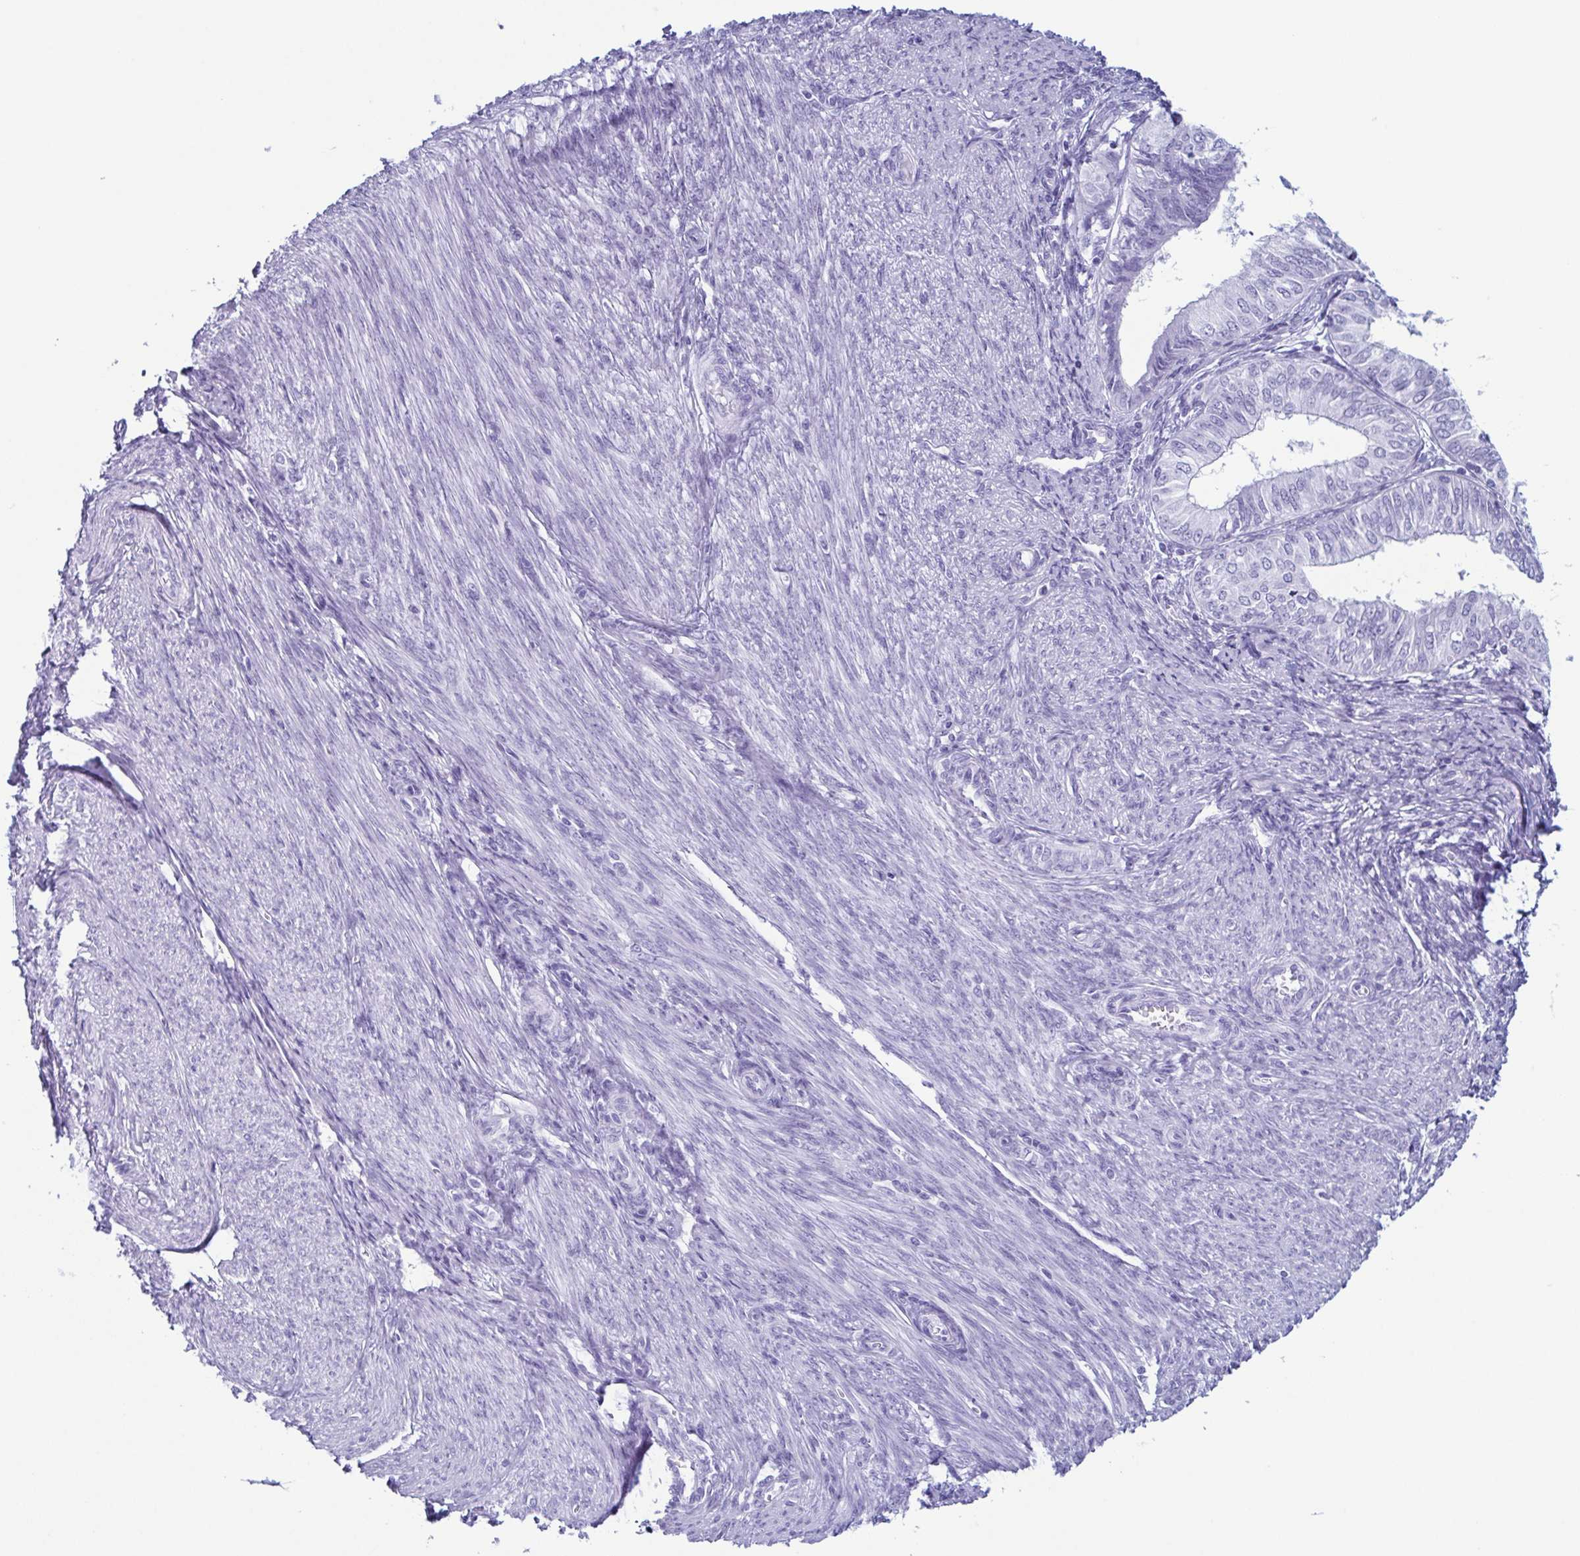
{"staining": {"intensity": "negative", "quantity": "none", "location": "none"}, "tissue": "endometrial cancer", "cell_type": "Tumor cells", "image_type": "cancer", "snomed": [{"axis": "morphology", "description": "Adenocarcinoma, NOS"}, {"axis": "topography", "description": "Endometrium"}], "caption": "Endometrial adenocarcinoma stained for a protein using immunohistochemistry (IHC) exhibits no expression tumor cells.", "gene": "ENKUR", "patient": {"sex": "female", "age": 58}}